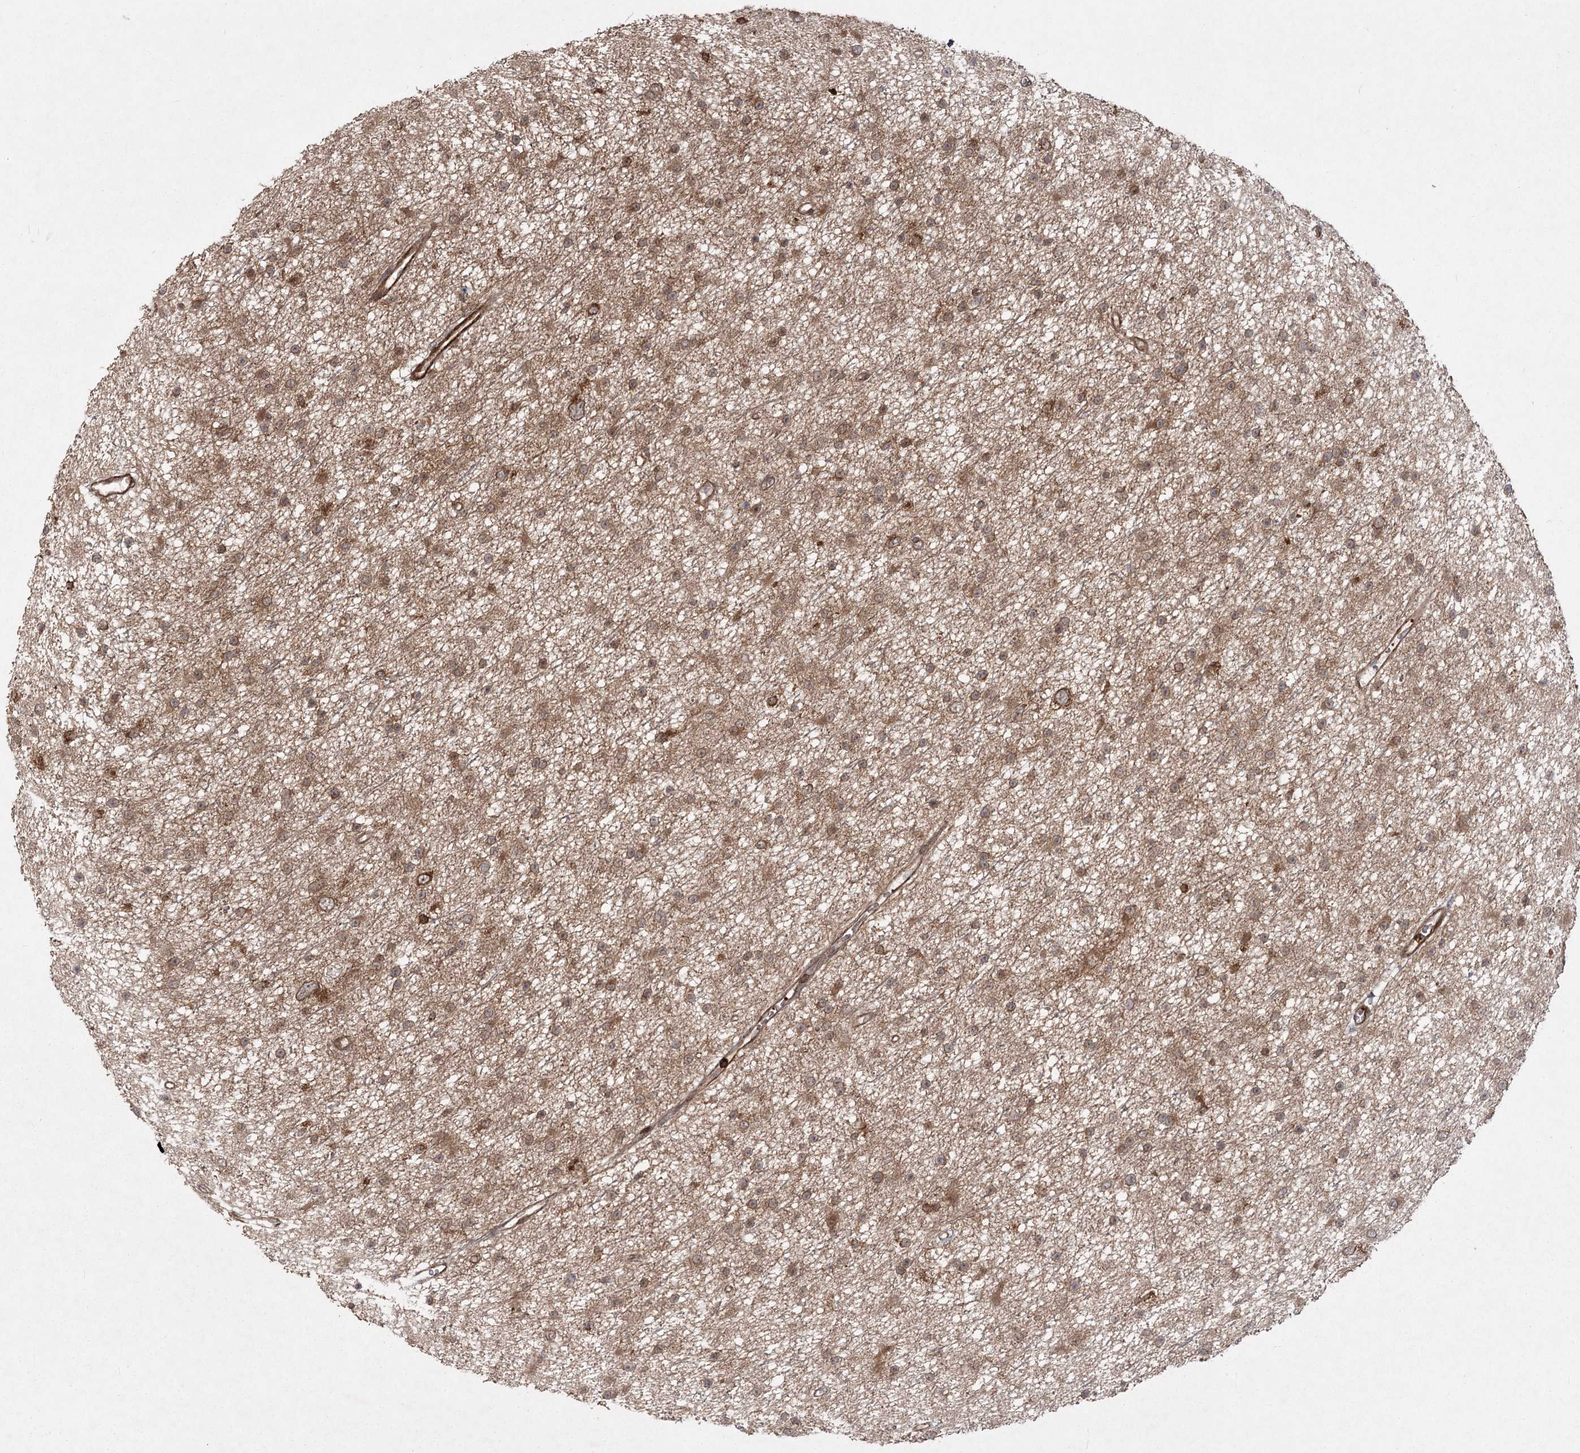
{"staining": {"intensity": "moderate", "quantity": ">75%", "location": "cytoplasmic/membranous,nuclear"}, "tissue": "glioma", "cell_type": "Tumor cells", "image_type": "cancer", "snomed": [{"axis": "morphology", "description": "Glioma, malignant, Low grade"}, {"axis": "topography", "description": "Cerebral cortex"}], "caption": "Human malignant glioma (low-grade) stained with a brown dye exhibits moderate cytoplasmic/membranous and nuclear positive expression in approximately >75% of tumor cells.", "gene": "MDFIC", "patient": {"sex": "female", "age": 39}}